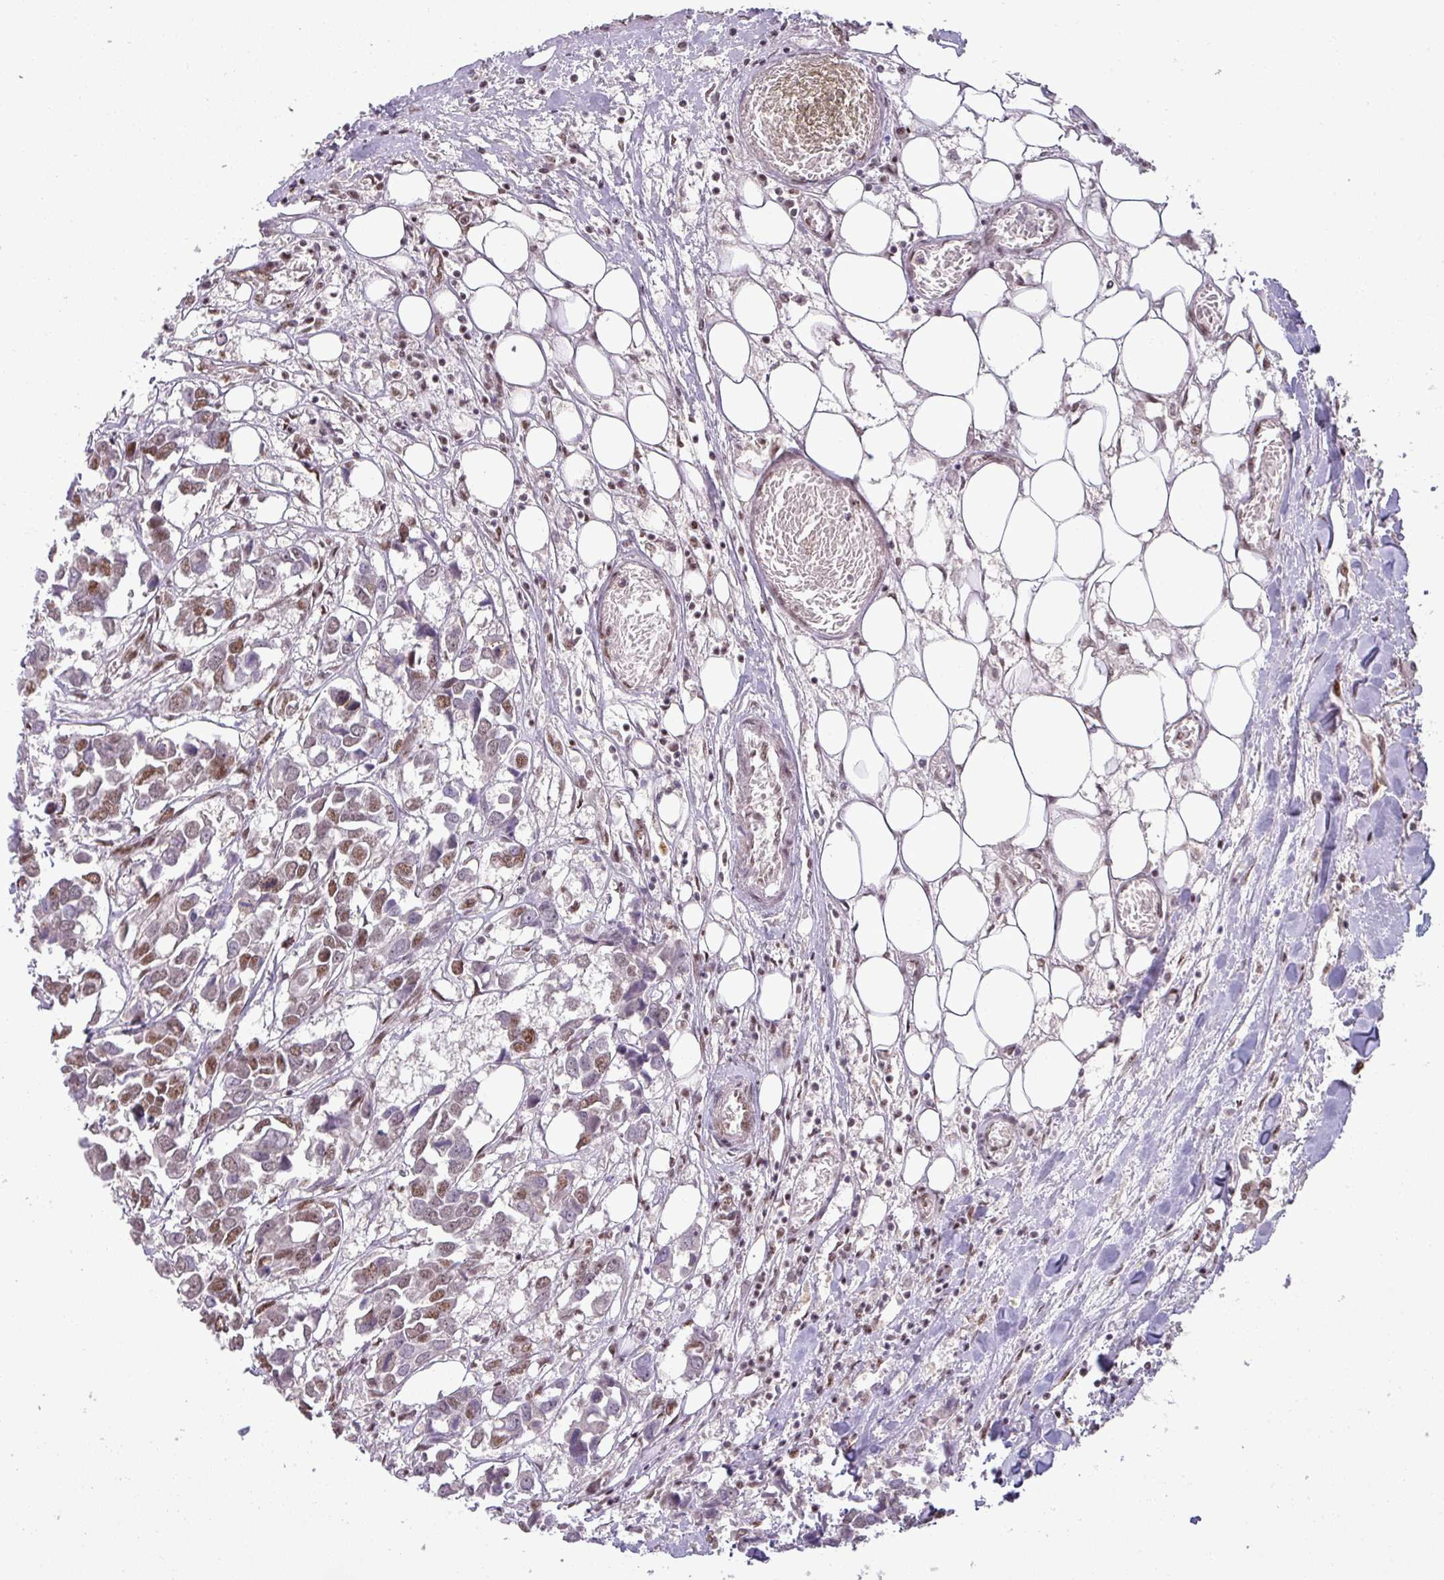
{"staining": {"intensity": "moderate", "quantity": "25%-75%", "location": "nuclear"}, "tissue": "breast cancer", "cell_type": "Tumor cells", "image_type": "cancer", "snomed": [{"axis": "morphology", "description": "Duct carcinoma"}, {"axis": "topography", "description": "Breast"}], "caption": "Protein staining of breast cancer (invasive ductal carcinoma) tissue displays moderate nuclear staining in about 25%-75% of tumor cells. The staining was performed using DAB to visualize the protein expression in brown, while the nuclei were stained in blue with hematoxylin (Magnification: 20x).", "gene": "PTPN20", "patient": {"sex": "female", "age": 83}}